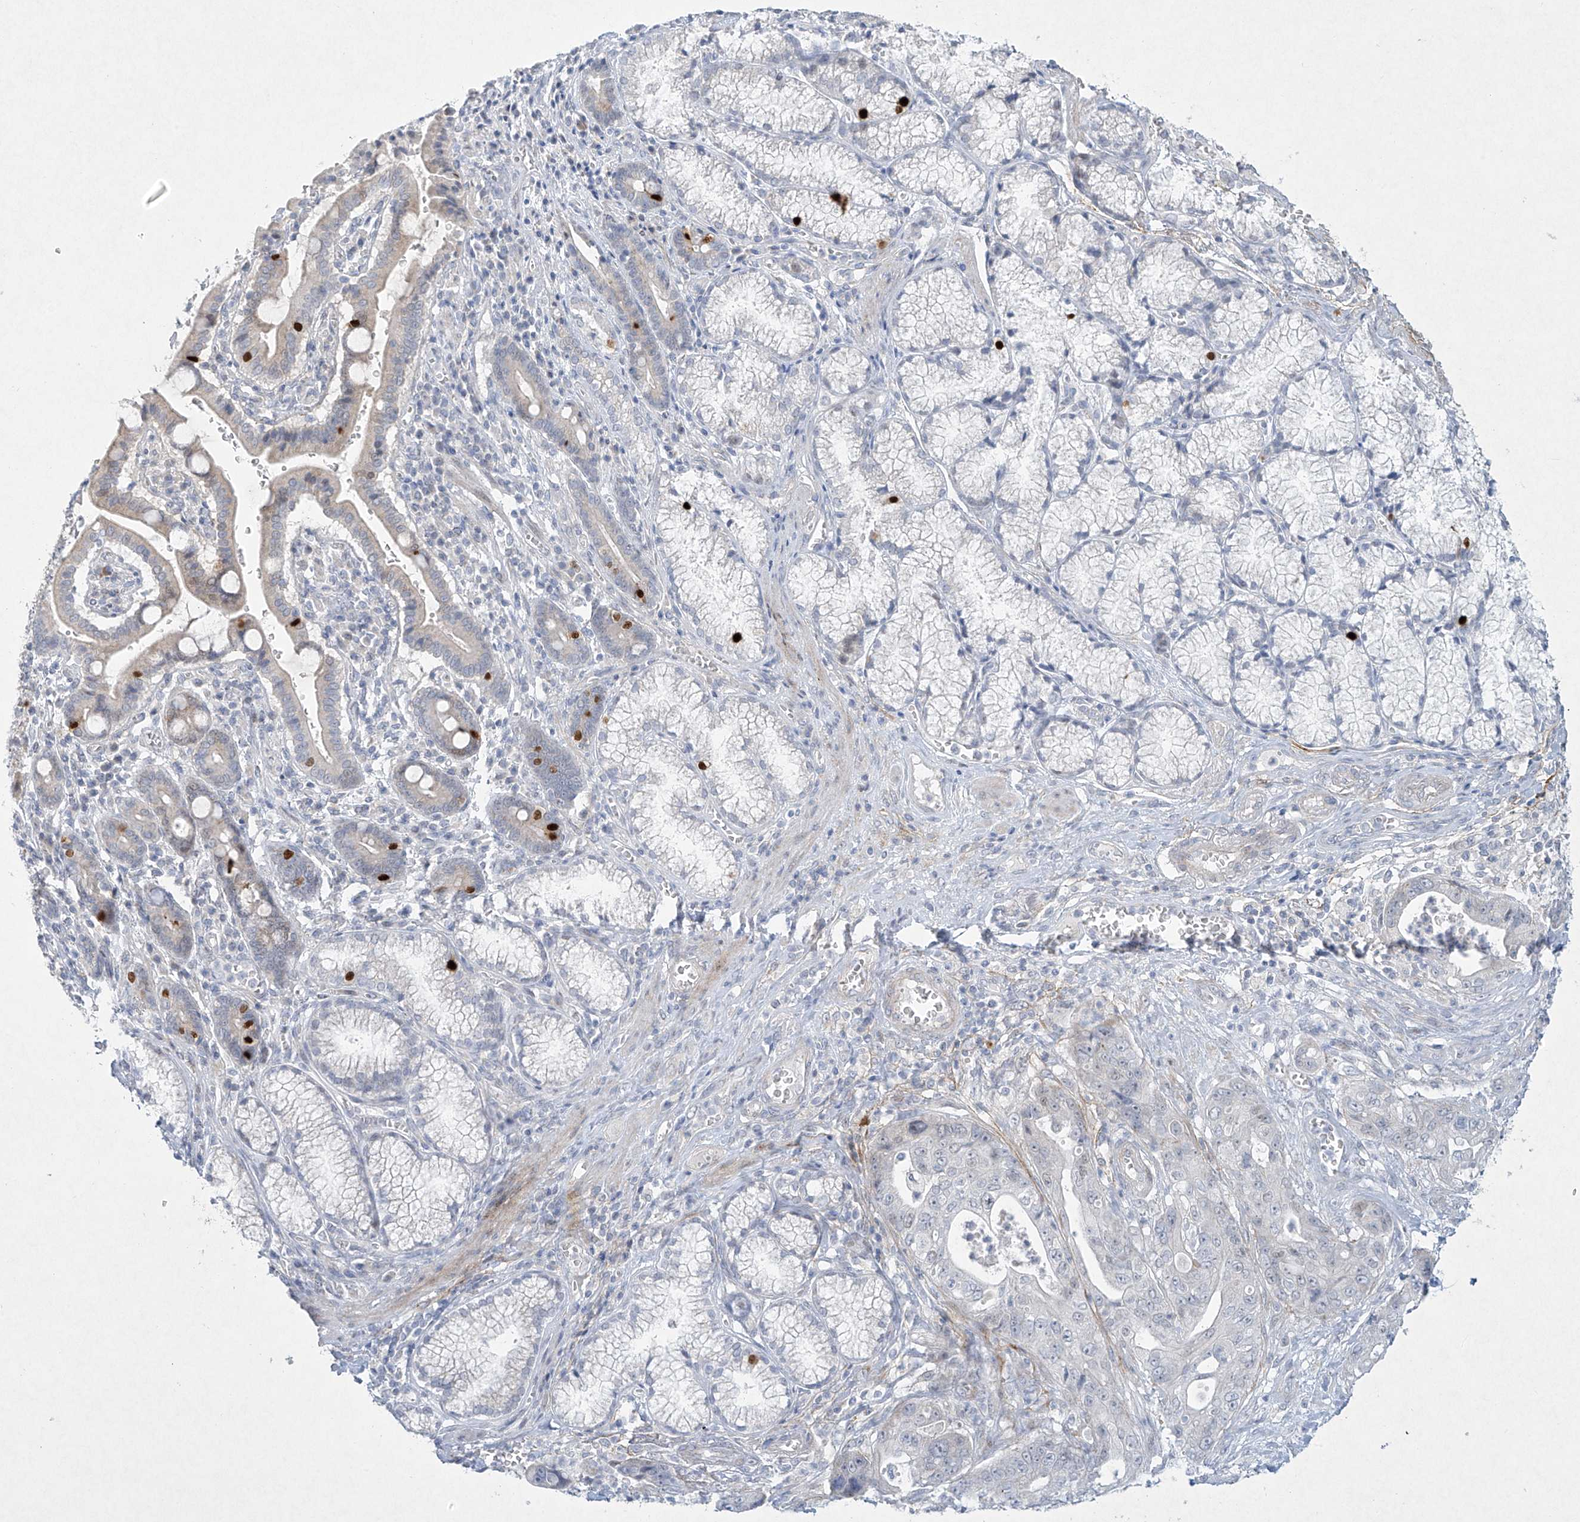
{"staining": {"intensity": "negative", "quantity": "none", "location": "none"}, "tissue": "pancreatic cancer", "cell_type": "Tumor cells", "image_type": "cancer", "snomed": [{"axis": "morphology", "description": "Adenocarcinoma, NOS"}, {"axis": "topography", "description": "Pancreas"}], "caption": "The immunohistochemistry (IHC) micrograph has no significant positivity in tumor cells of adenocarcinoma (pancreatic) tissue.", "gene": "PAX6", "patient": {"sex": "male", "age": 70}}